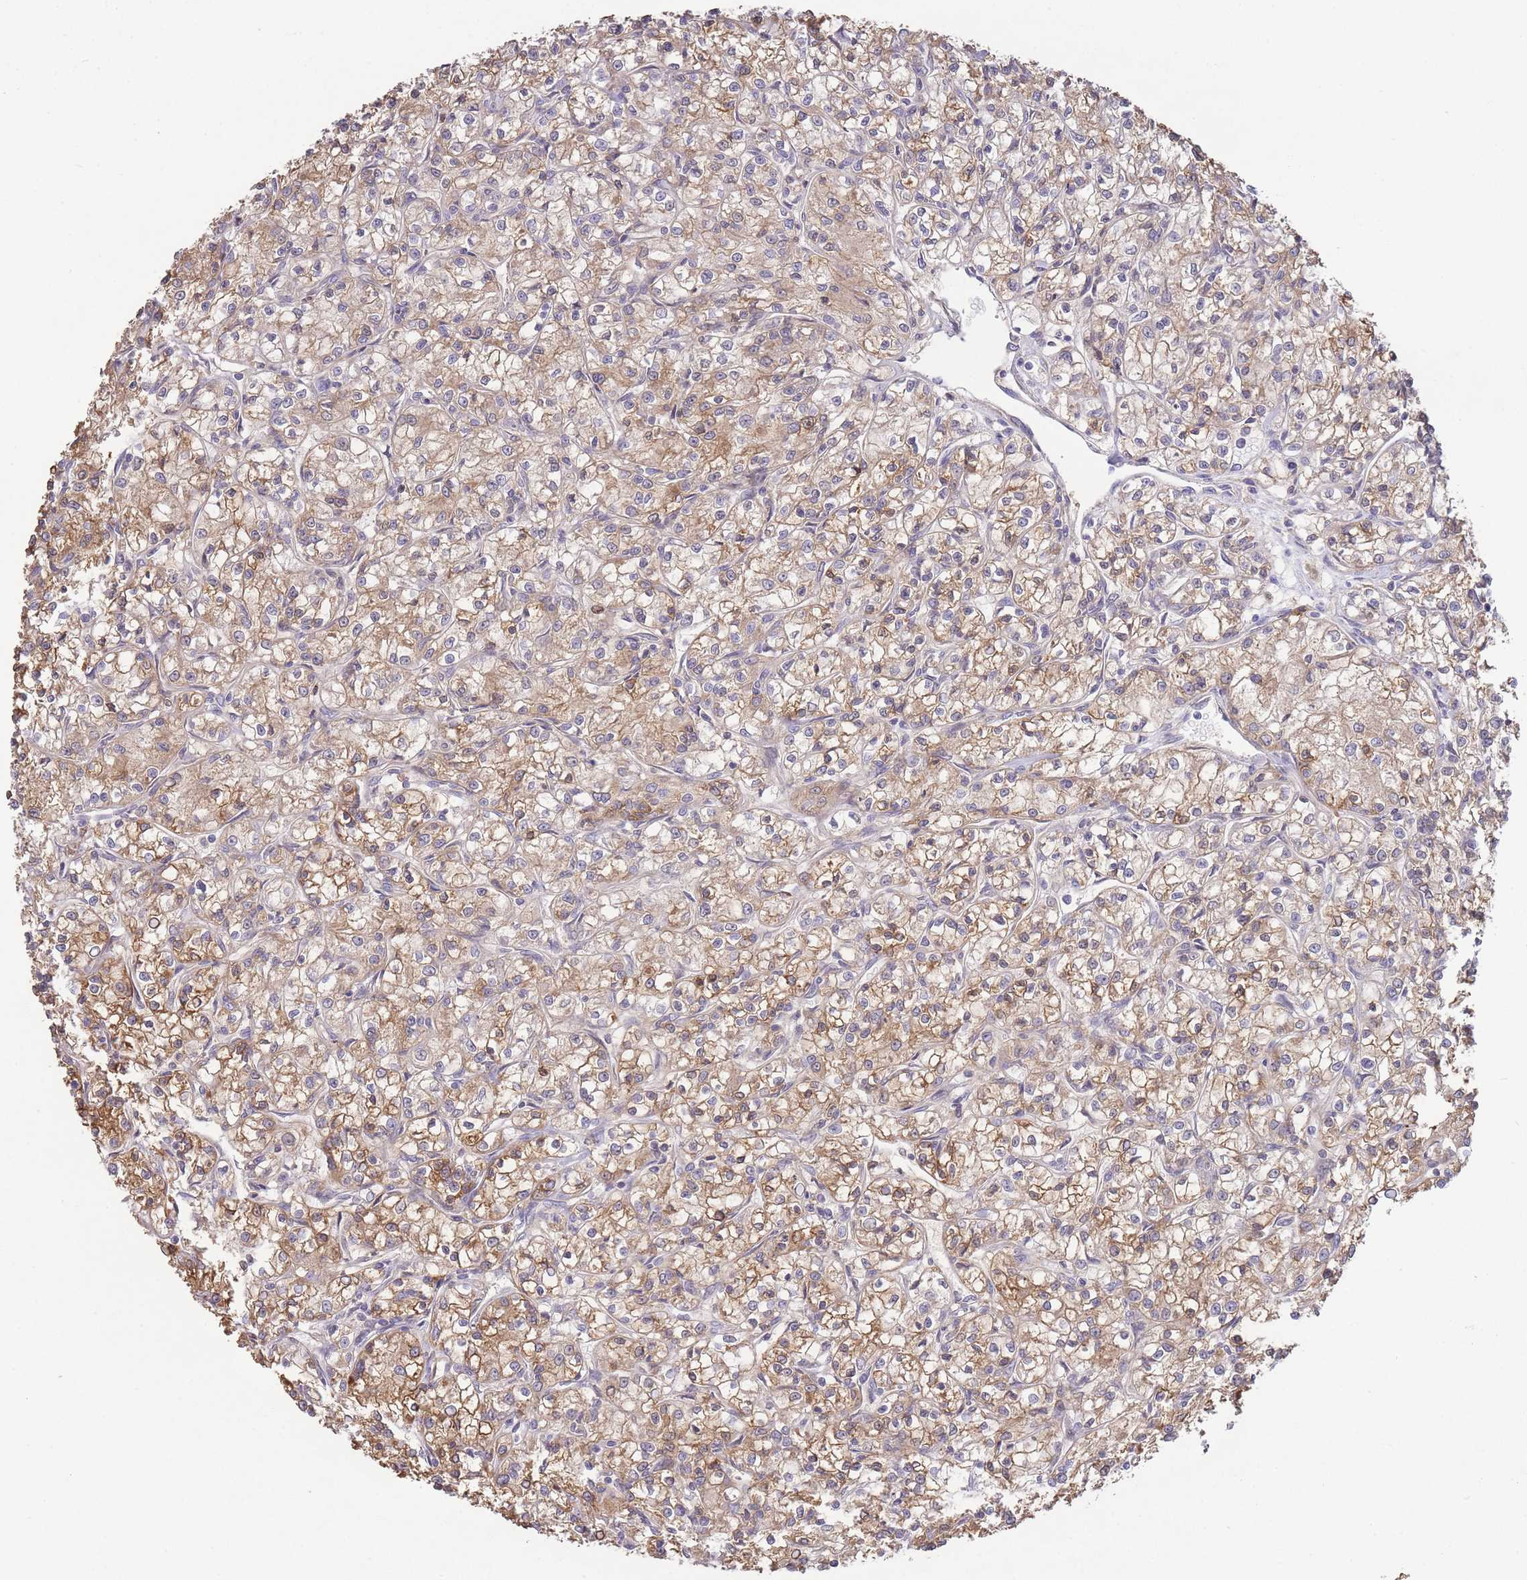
{"staining": {"intensity": "moderate", "quantity": ">75%", "location": "cytoplasmic/membranous"}, "tissue": "renal cancer", "cell_type": "Tumor cells", "image_type": "cancer", "snomed": [{"axis": "morphology", "description": "Adenocarcinoma, NOS"}, {"axis": "topography", "description": "Kidney"}], "caption": "Renal cancer (adenocarcinoma) stained for a protein reveals moderate cytoplasmic/membranous positivity in tumor cells. The staining is performed using DAB (3,3'-diaminobenzidine) brown chromogen to label protein expression. The nuclei are counter-stained blue using hematoxylin.", "gene": "ZNF304", "patient": {"sex": "female", "age": 59}}